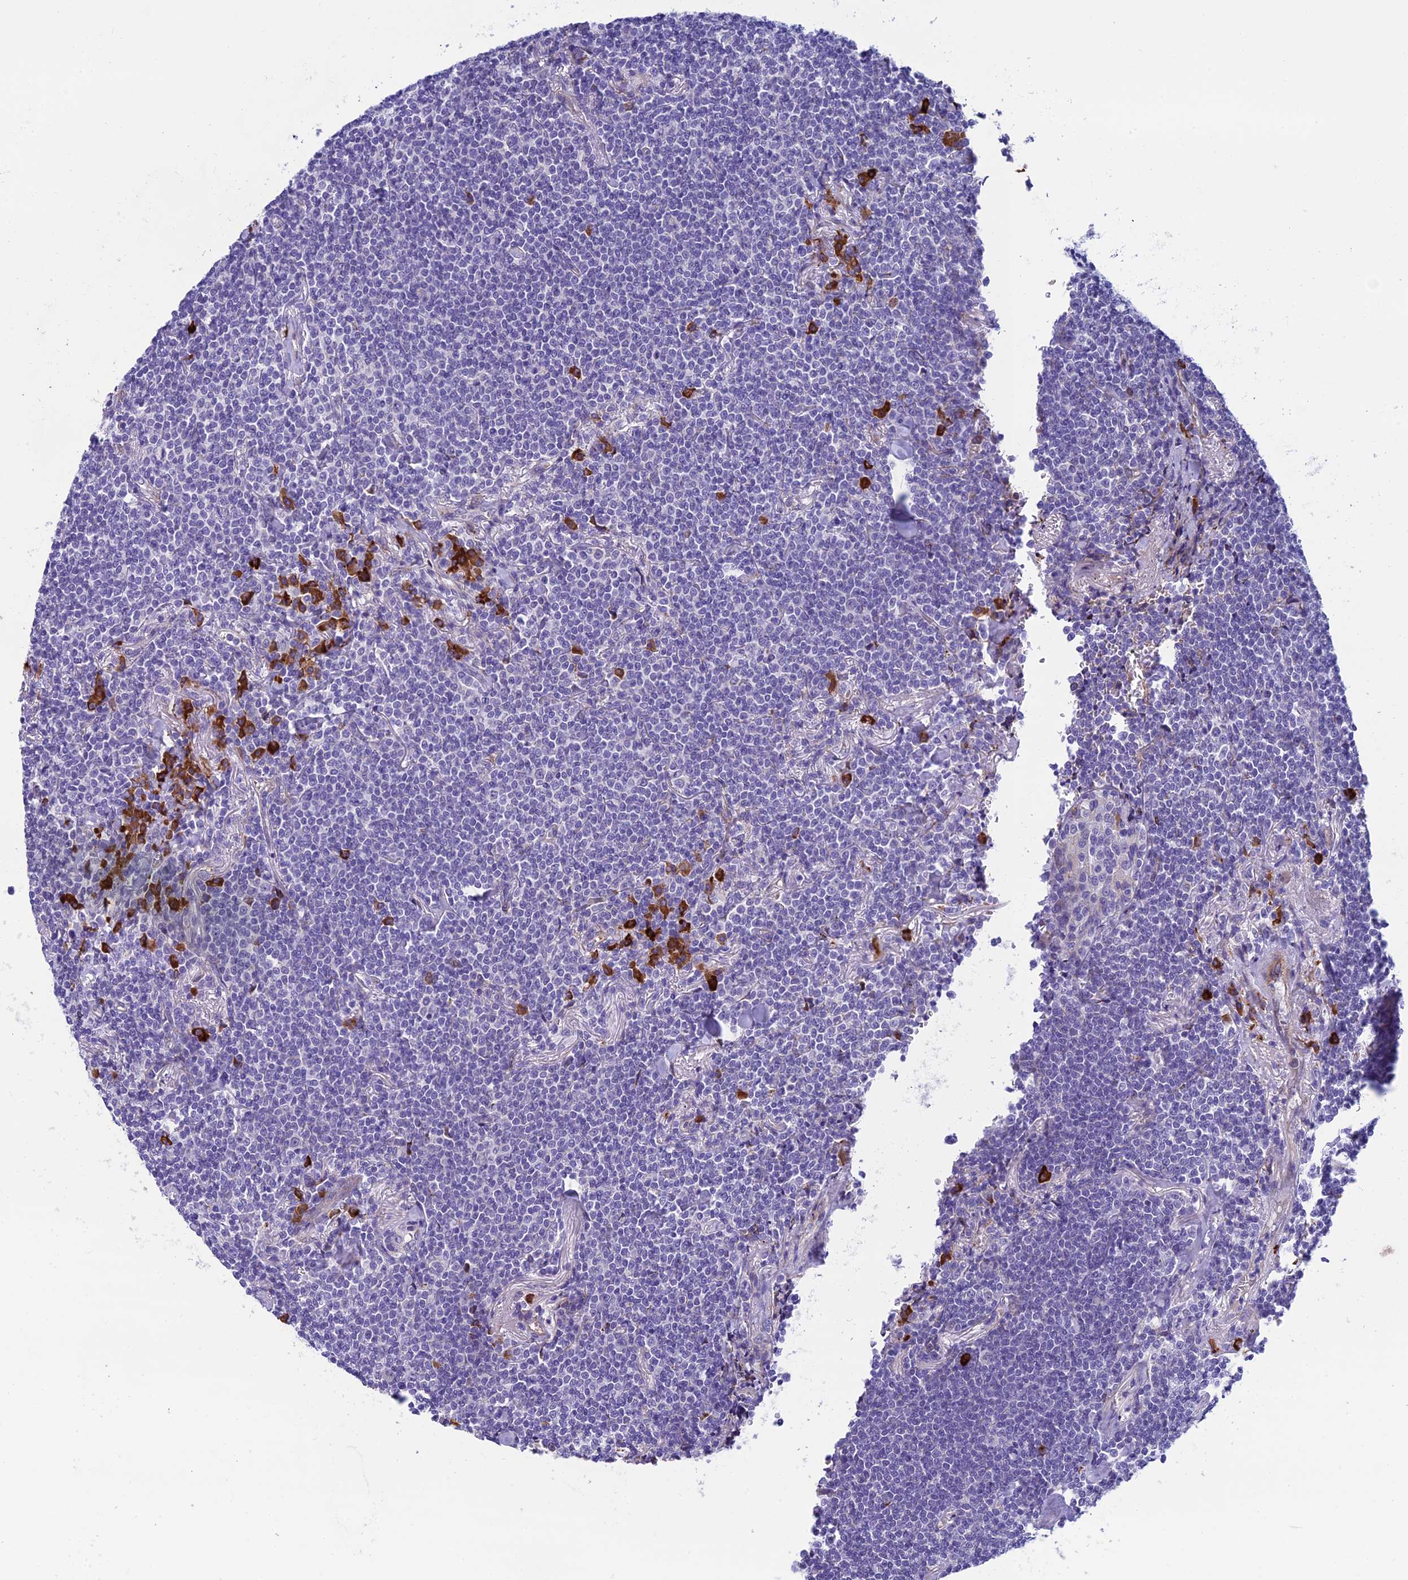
{"staining": {"intensity": "negative", "quantity": "none", "location": "none"}, "tissue": "lymphoma", "cell_type": "Tumor cells", "image_type": "cancer", "snomed": [{"axis": "morphology", "description": "Malignant lymphoma, non-Hodgkin's type, Low grade"}, {"axis": "topography", "description": "Lung"}], "caption": "There is no significant expression in tumor cells of lymphoma.", "gene": "MACIR", "patient": {"sex": "female", "age": 71}}